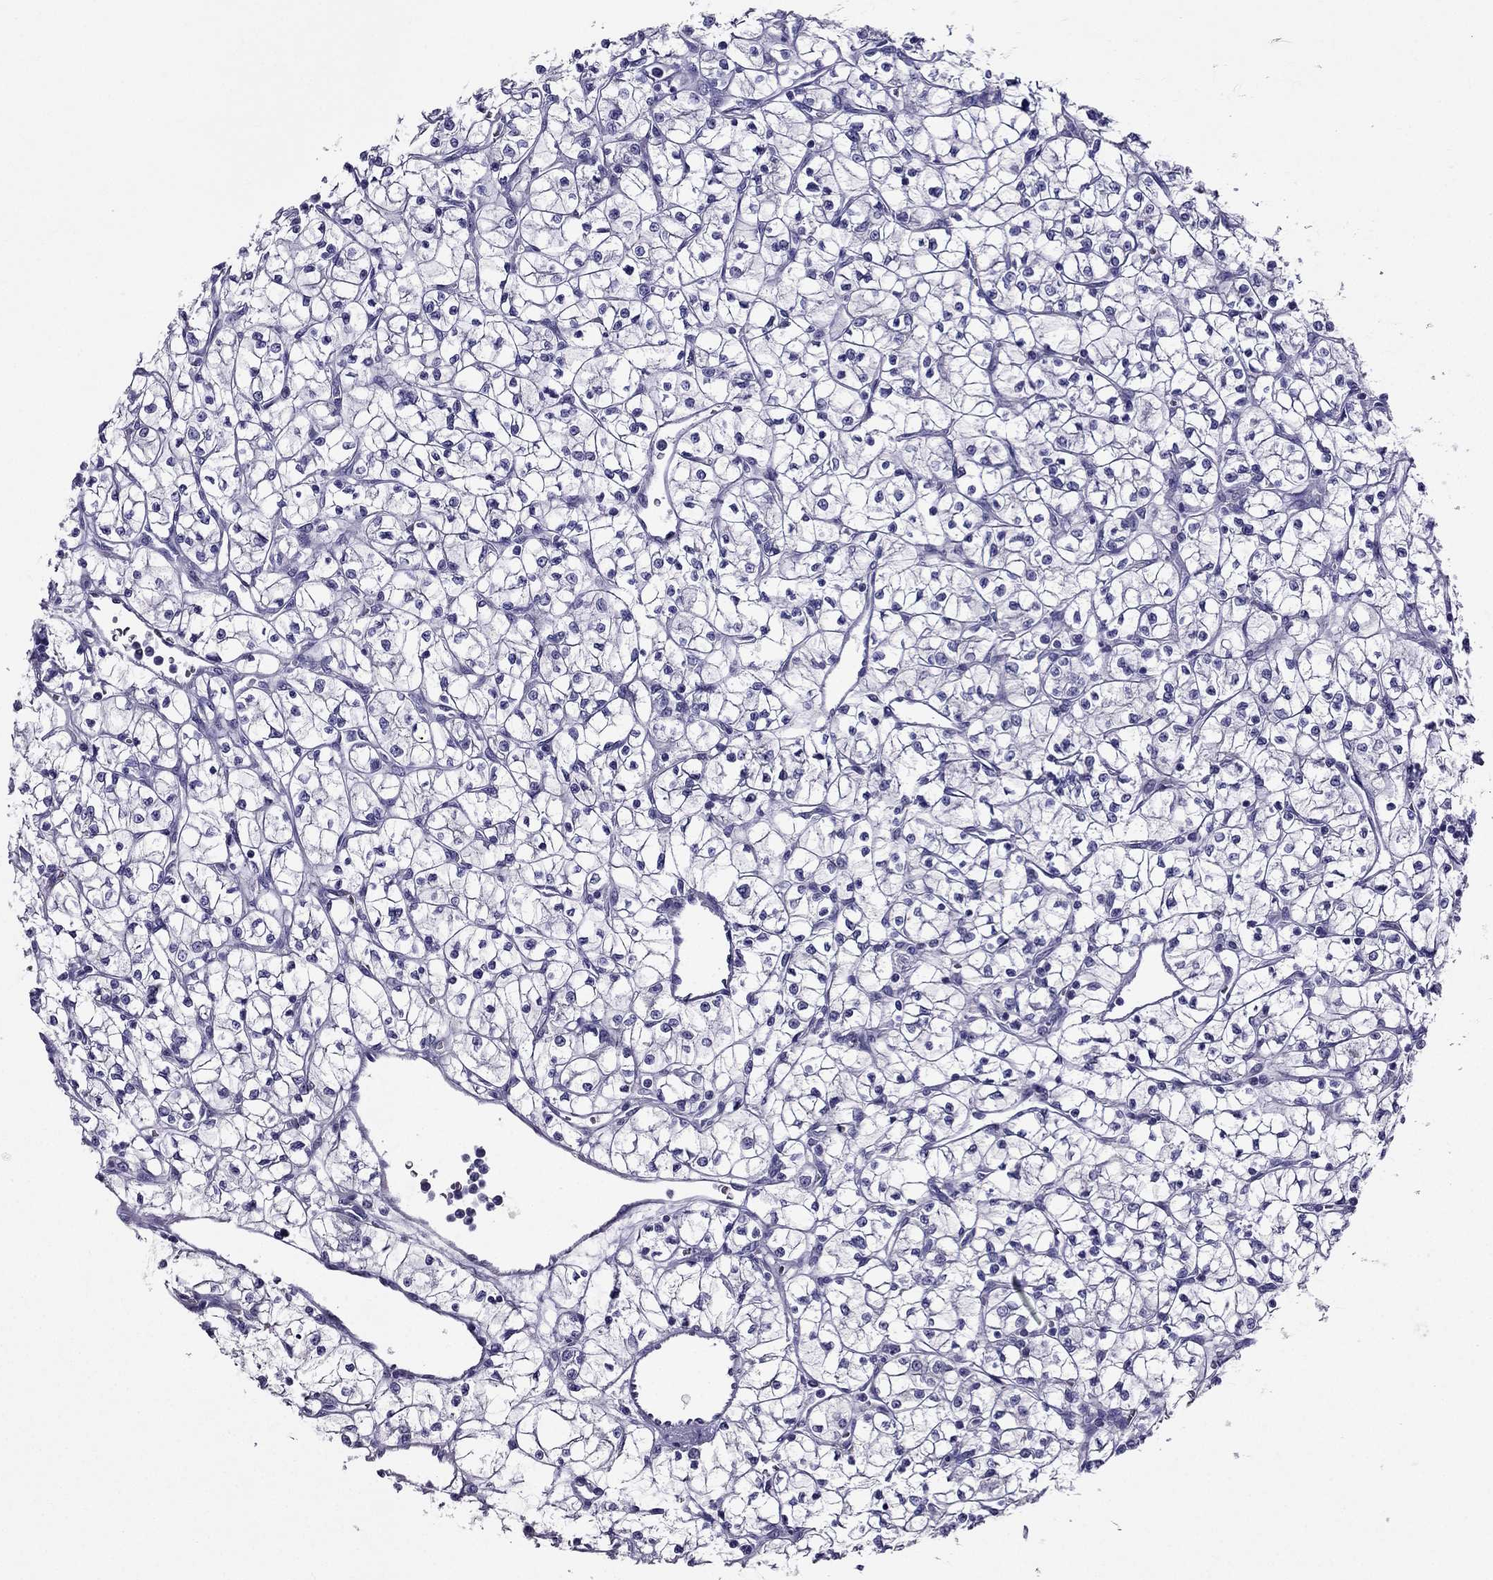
{"staining": {"intensity": "negative", "quantity": "none", "location": "none"}, "tissue": "renal cancer", "cell_type": "Tumor cells", "image_type": "cancer", "snomed": [{"axis": "morphology", "description": "Adenocarcinoma, NOS"}, {"axis": "topography", "description": "Kidney"}], "caption": "High magnification brightfield microscopy of renal cancer (adenocarcinoma) stained with DAB (3,3'-diaminobenzidine) (brown) and counterstained with hematoxylin (blue): tumor cells show no significant positivity.", "gene": "ZNF541", "patient": {"sex": "female", "age": 64}}